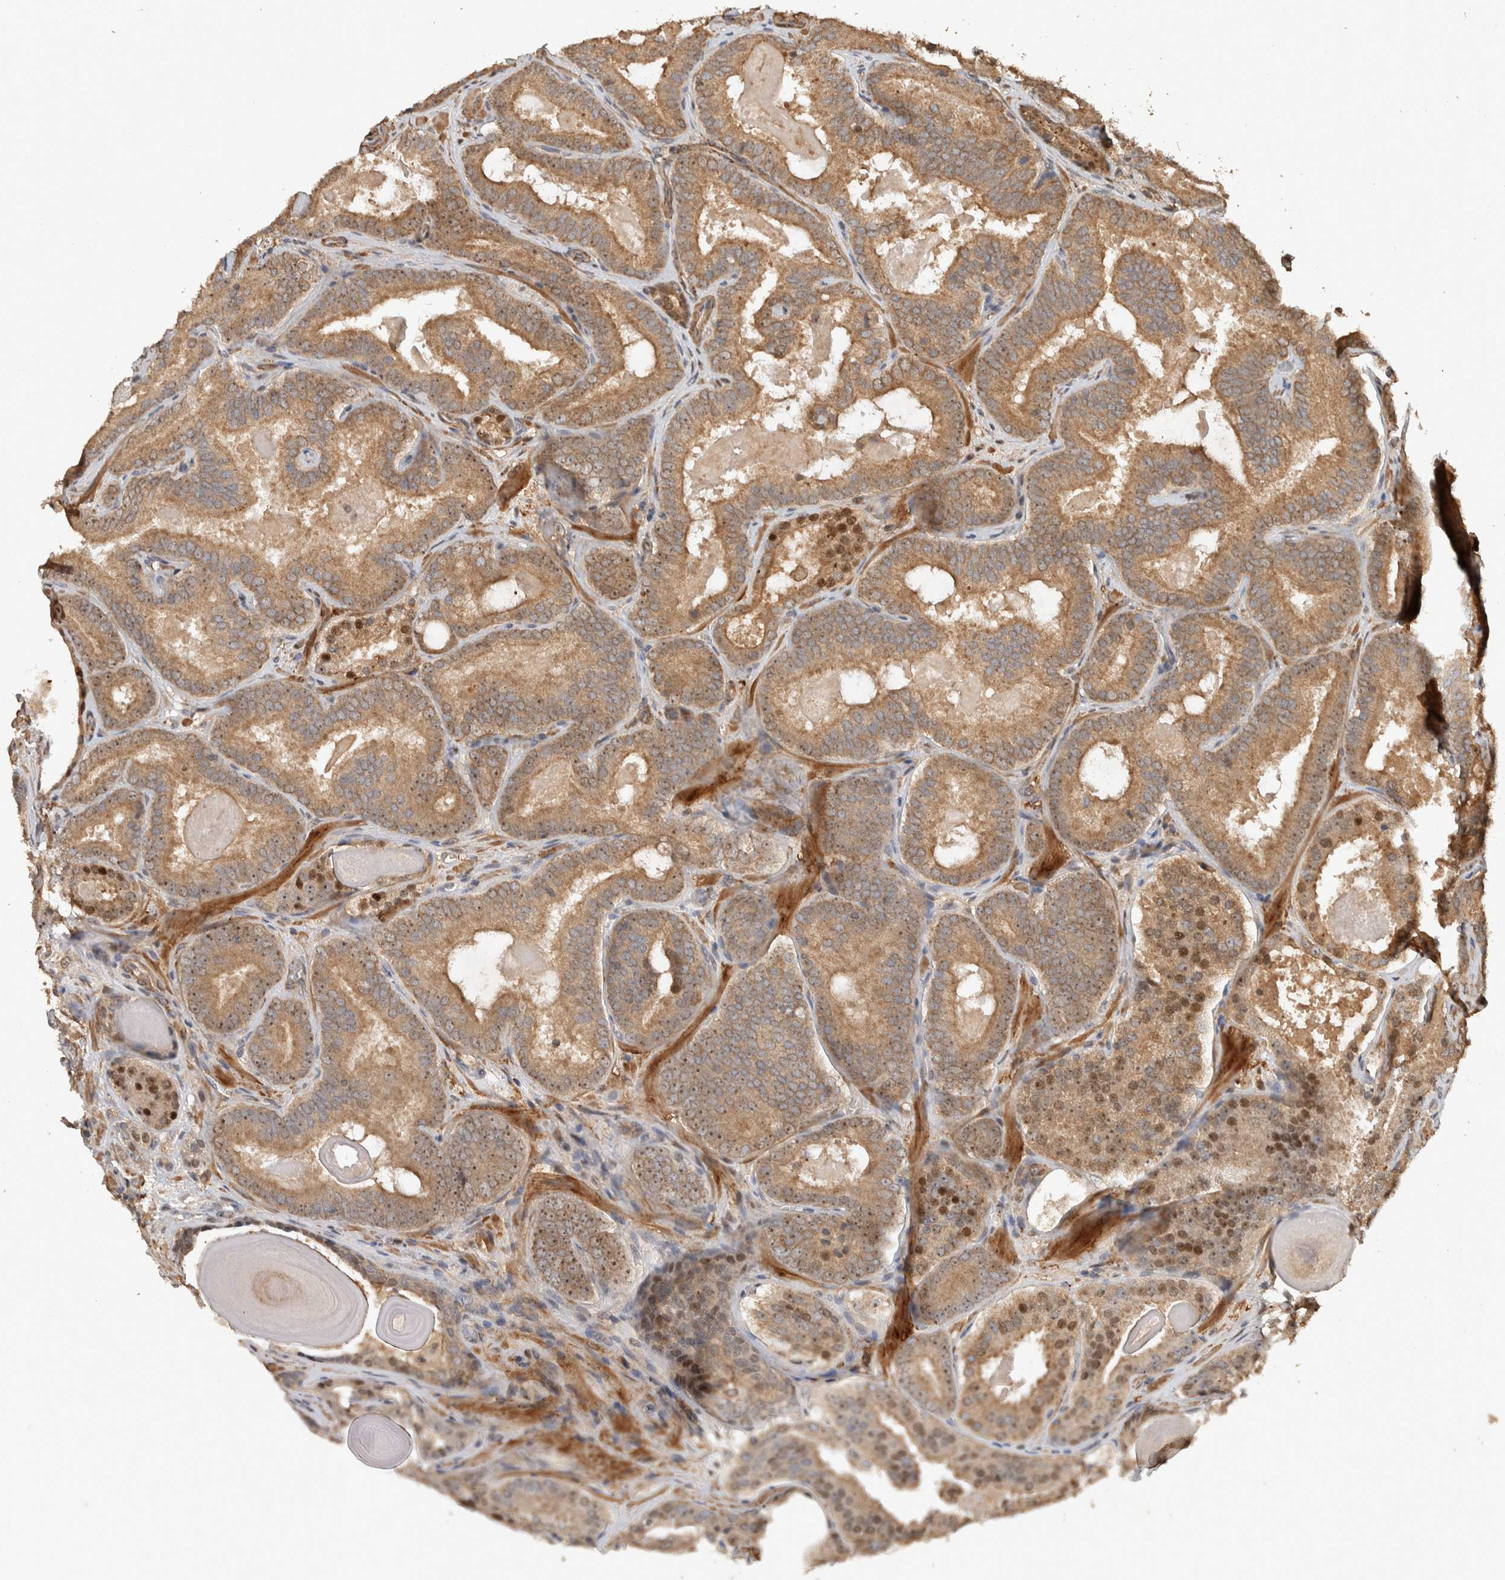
{"staining": {"intensity": "moderate", "quantity": ">75%", "location": "cytoplasmic/membranous,nuclear"}, "tissue": "prostate cancer", "cell_type": "Tumor cells", "image_type": "cancer", "snomed": [{"axis": "morphology", "description": "Adenocarcinoma, High grade"}, {"axis": "topography", "description": "Prostate"}], "caption": "Human high-grade adenocarcinoma (prostate) stained with a brown dye demonstrates moderate cytoplasmic/membranous and nuclear positive staining in approximately >75% of tumor cells.", "gene": "SPHK1", "patient": {"sex": "male", "age": 60}}